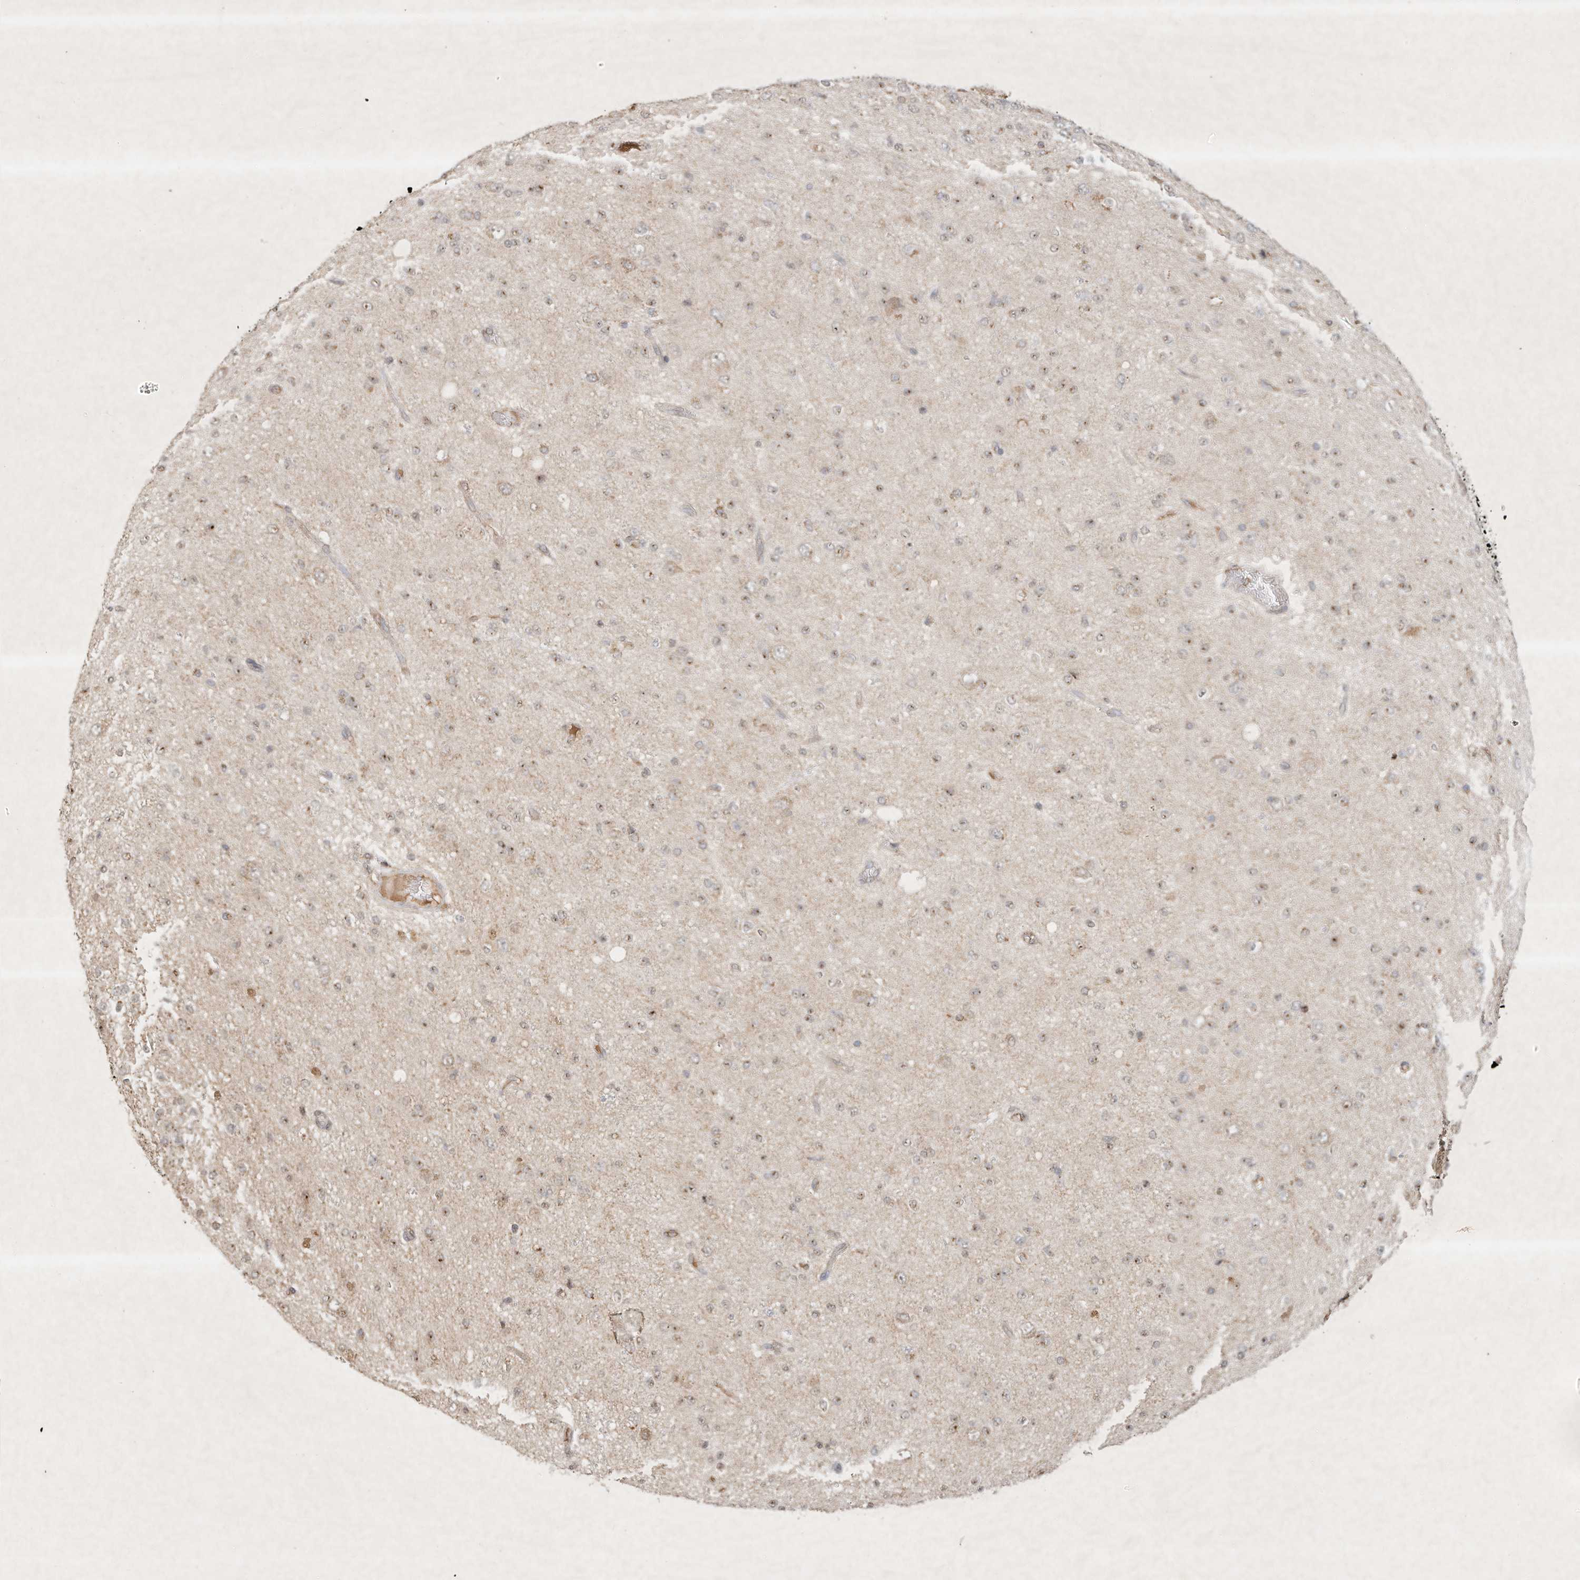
{"staining": {"intensity": "weak", "quantity": "25%-75%", "location": "cytoplasmic/membranous"}, "tissue": "glioma", "cell_type": "Tumor cells", "image_type": "cancer", "snomed": [{"axis": "morphology", "description": "Glioma, malignant, High grade"}, {"axis": "topography", "description": "pancreas cauda"}], "caption": "Tumor cells display weak cytoplasmic/membranous expression in approximately 25%-75% of cells in malignant high-grade glioma. (IHC, brightfield microscopy, high magnification).", "gene": "BTRC", "patient": {"sex": "male", "age": 60}}